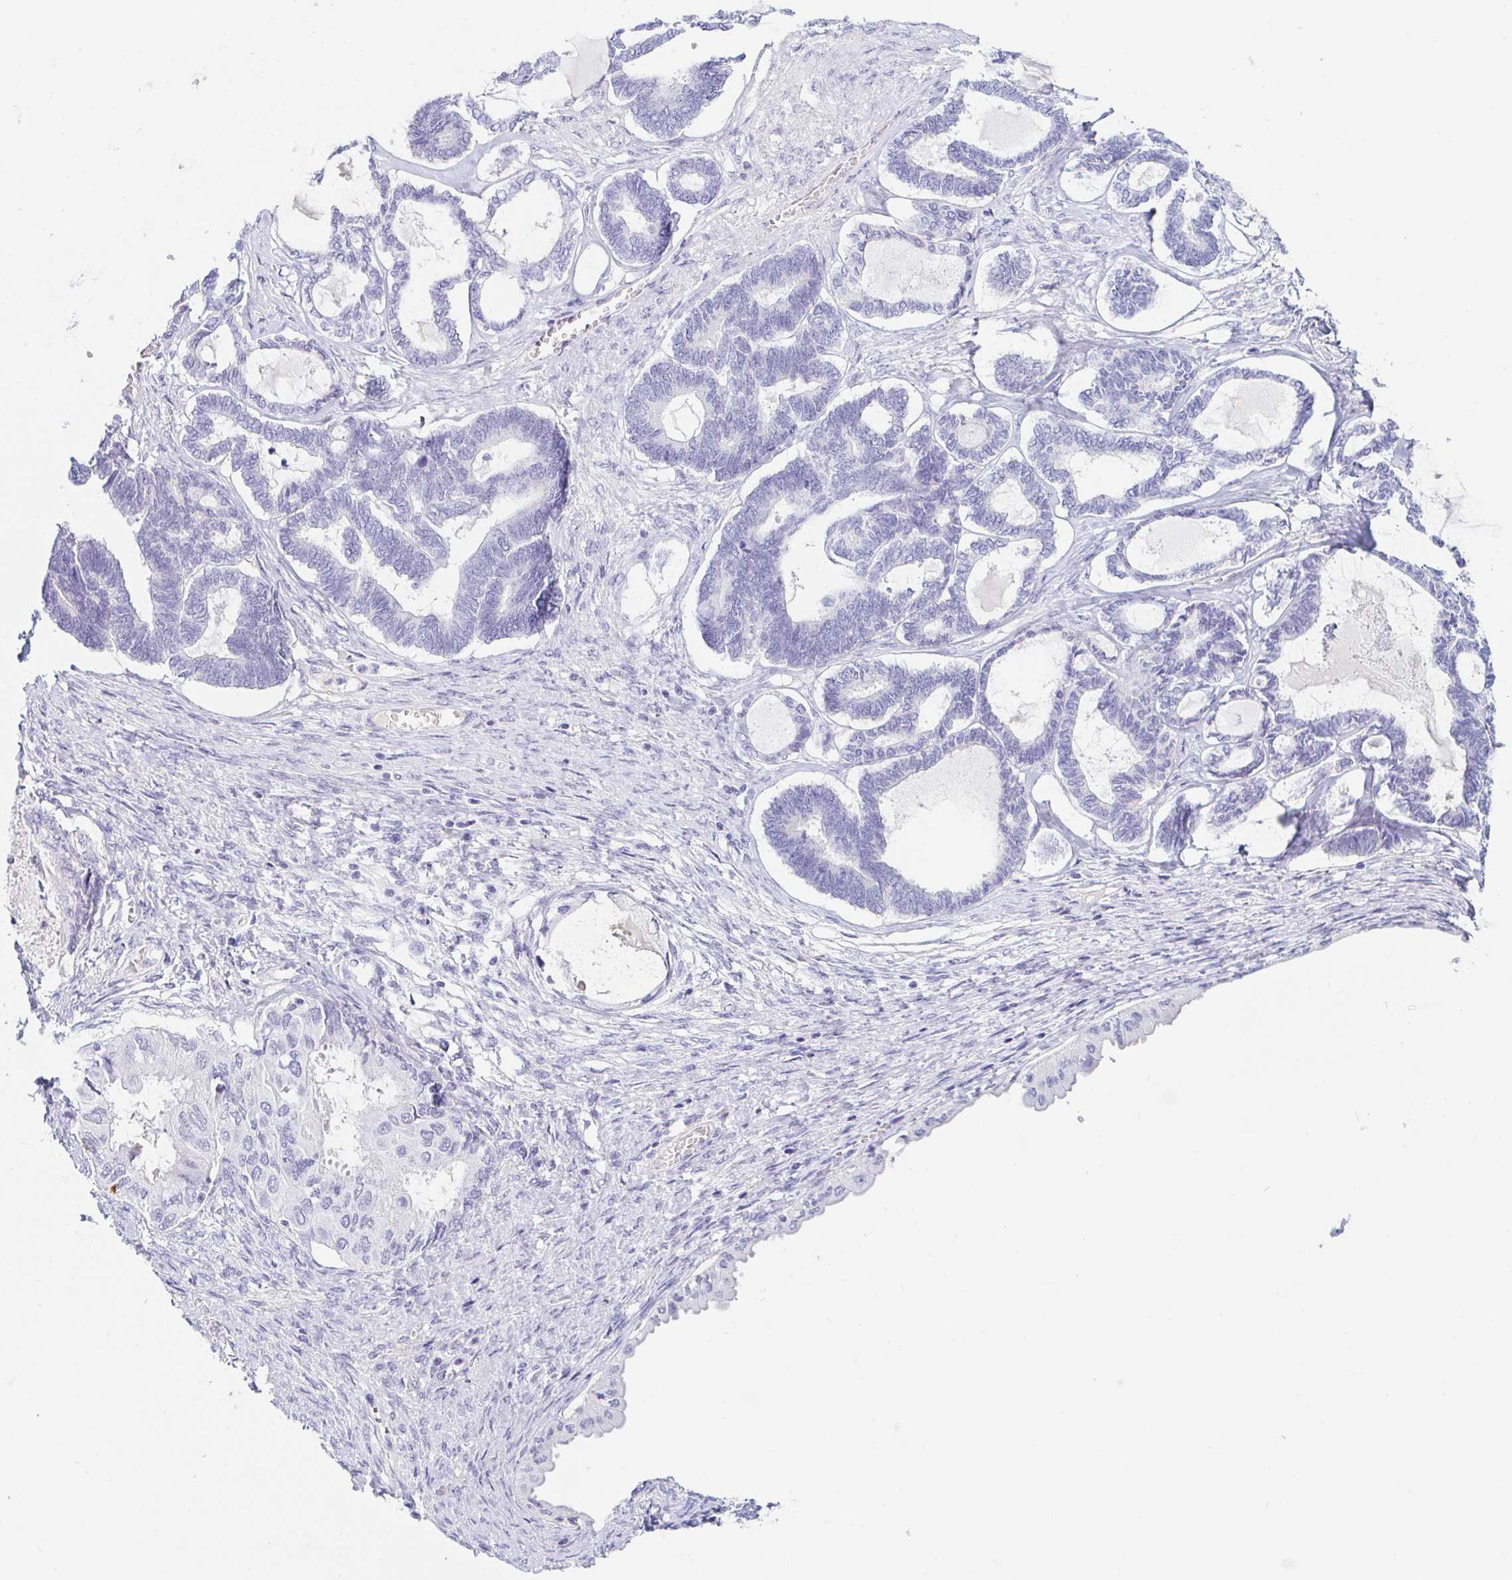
{"staining": {"intensity": "negative", "quantity": "none", "location": "none"}, "tissue": "ovarian cancer", "cell_type": "Tumor cells", "image_type": "cancer", "snomed": [{"axis": "morphology", "description": "Carcinoma, endometroid"}, {"axis": "topography", "description": "Ovary"}], "caption": "The immunohistochemistry (IHC) histopathology image has no significant positivity in tumor cells of ovarian cancer tissue. (Brightfield microscopy of DAB immunohistochemistry at high magnification).", "gene": "TEX44", "patient": {"sex": "female", "age": 70}}